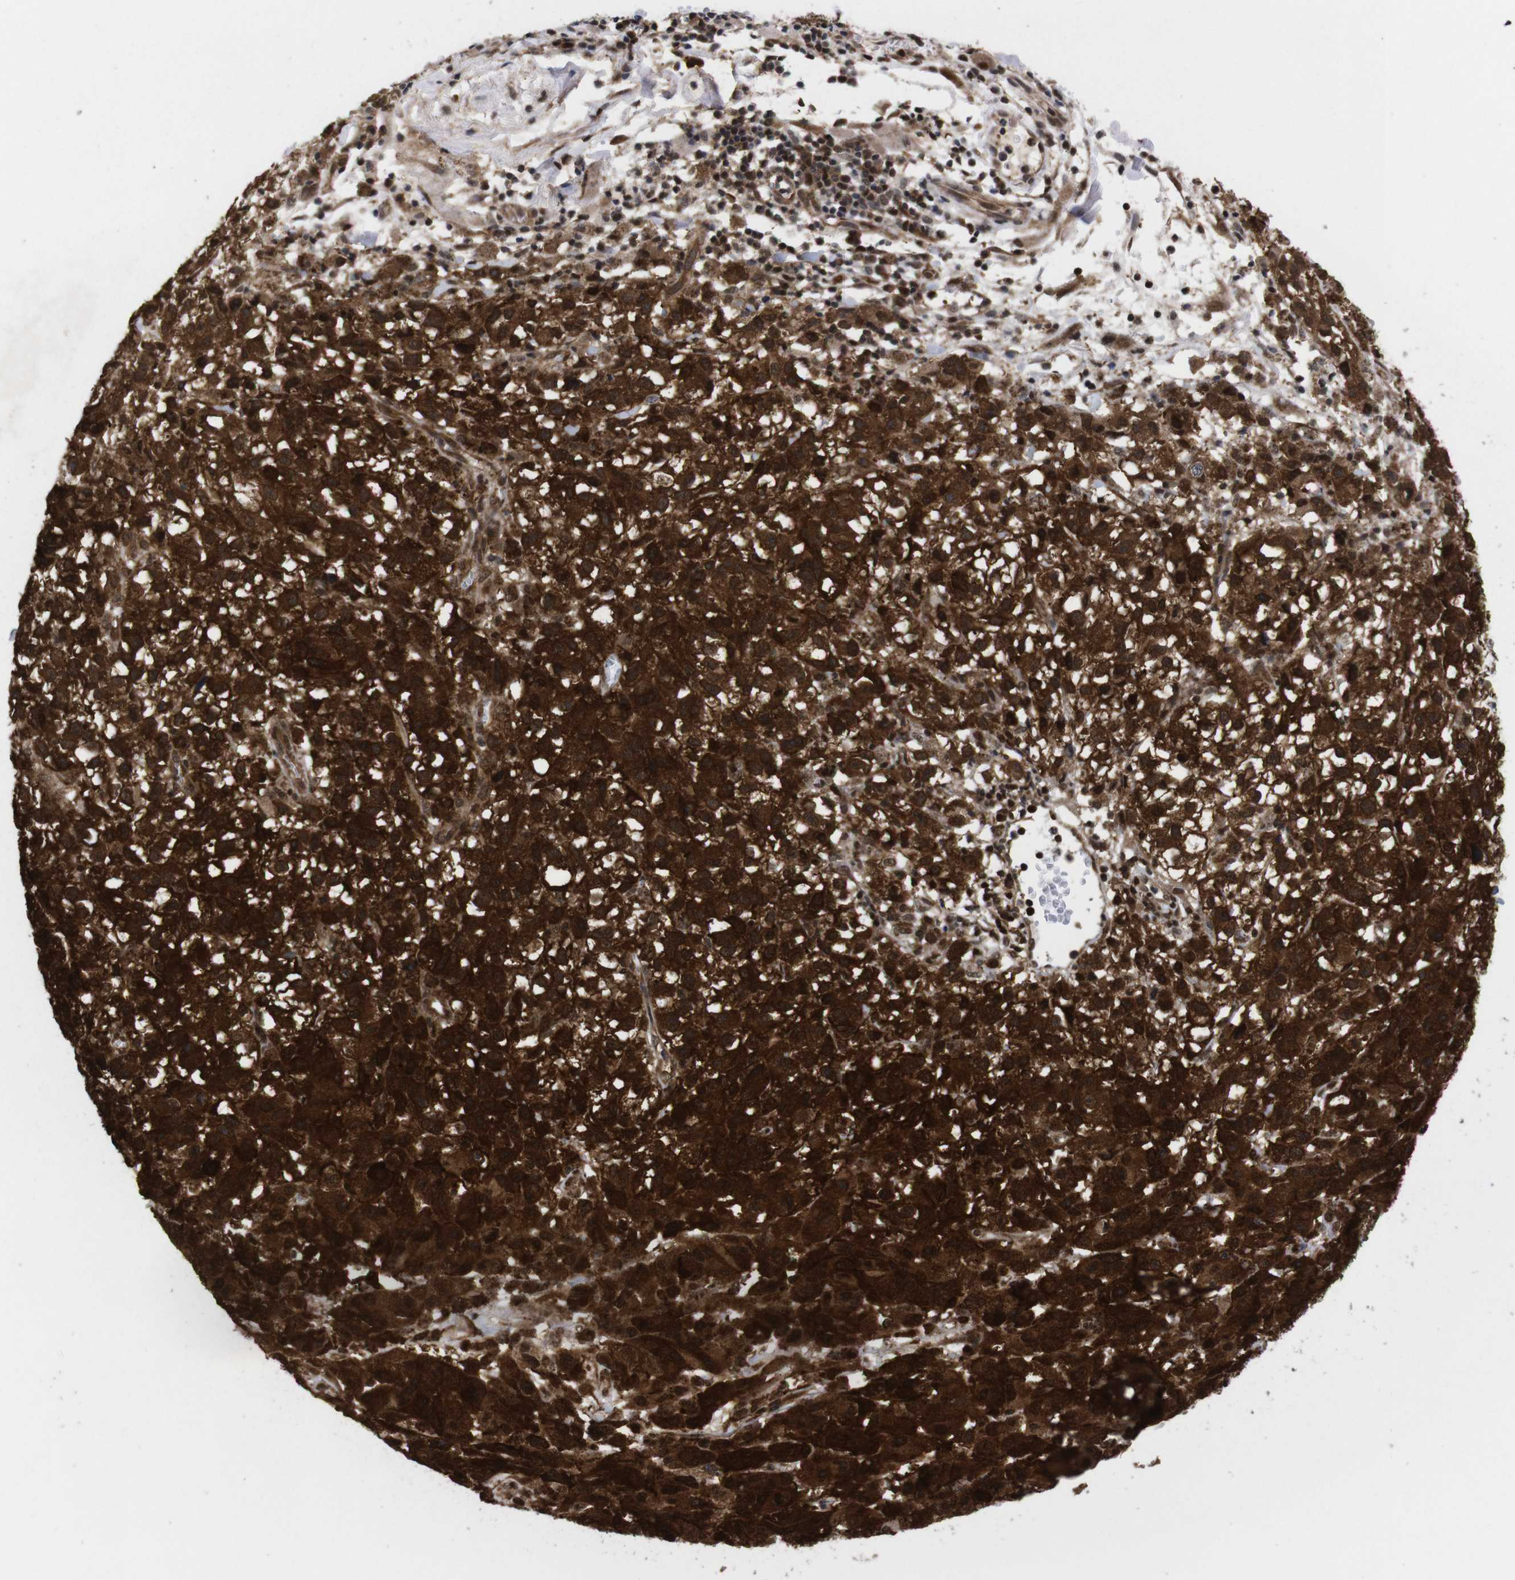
{"staining": {"intensity": "strong", "quantity": ">75%", "location": "cytoplasmic/membranous,nuclear"}, "tissue": "melanoma", "cell_type": "Tumor cells", "image_type": "cancer", "snomed": [{"axis": "morphology", "description": "Malignant melanoma, NOS"}, {"axis": "topography", "description": "Skin"}], "caption": "Strong cytoplasmic/membranous and nuclear staining for a protein is appreciated in about >75% of tumor cells of malignant melanoma using IHC.", "gene": "UBQLN2", "patient": {"sex": "female", "age": 104}}